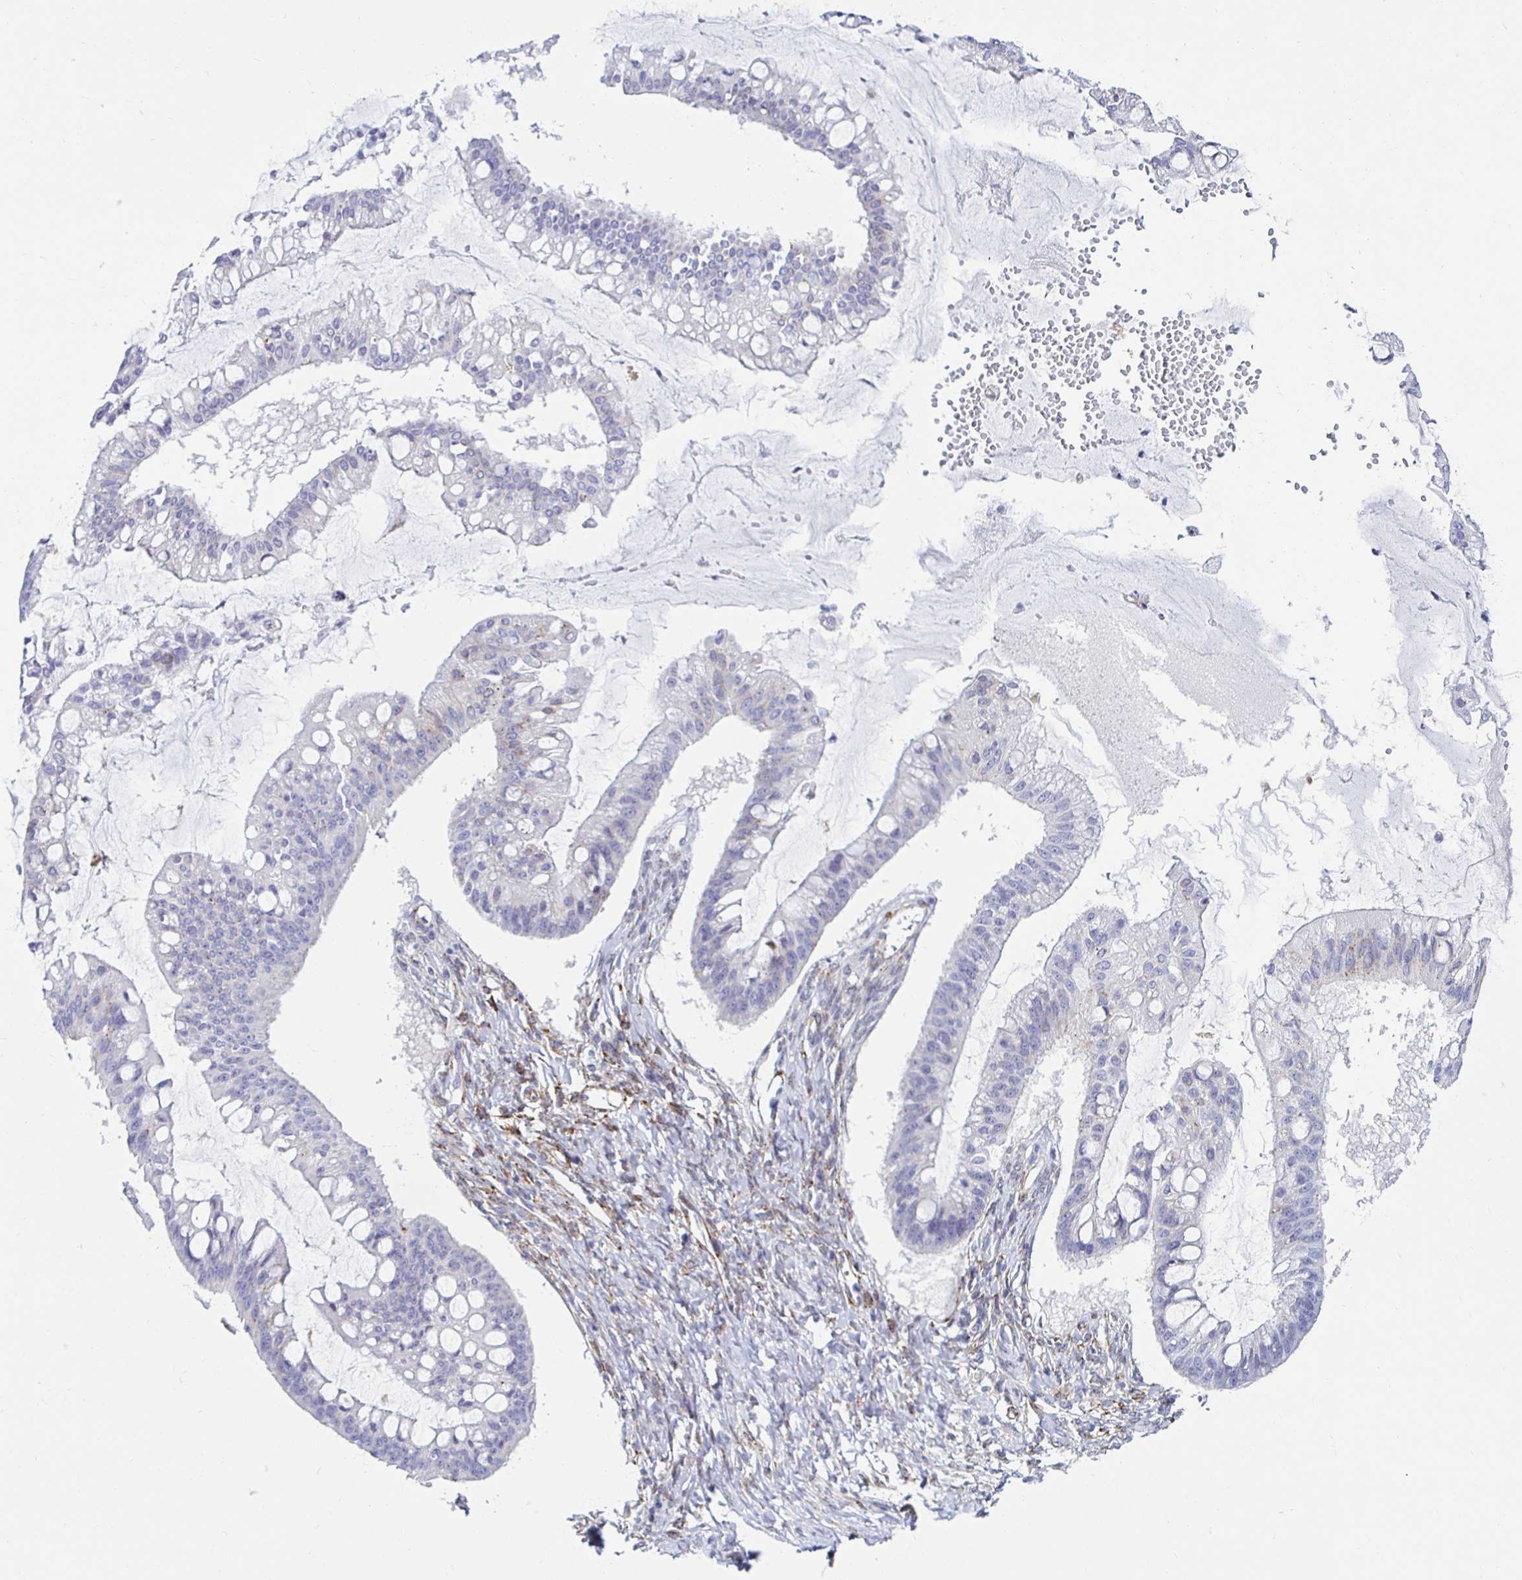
{"staining": {"intensity": "negative", "quantity": "none", "location": "none"}, "tissue": "ovarian cancer", "cell_type": "Tumor cells", "image_type": "cancer", "snomed": [{"axis": "morphology", "description": "Cystadenocarcinoma, mucinous, NOS"}, {"axis": "topography", "description": "Ovary"}], "caption": "High magnification brightfield microscopy of ovarian cancer (mucinous cystadenocarcinoma) stained with DAB (3,3'-diaminobenzidine) (brown) and counterstained with hematoxylin (blue): tumor cells show no significant positivity. (DAB IHC visualized using brightfield microscopy, high magnification).", "gene": "ANKRD62", "patient": {"sex": "female", "age": 73}}